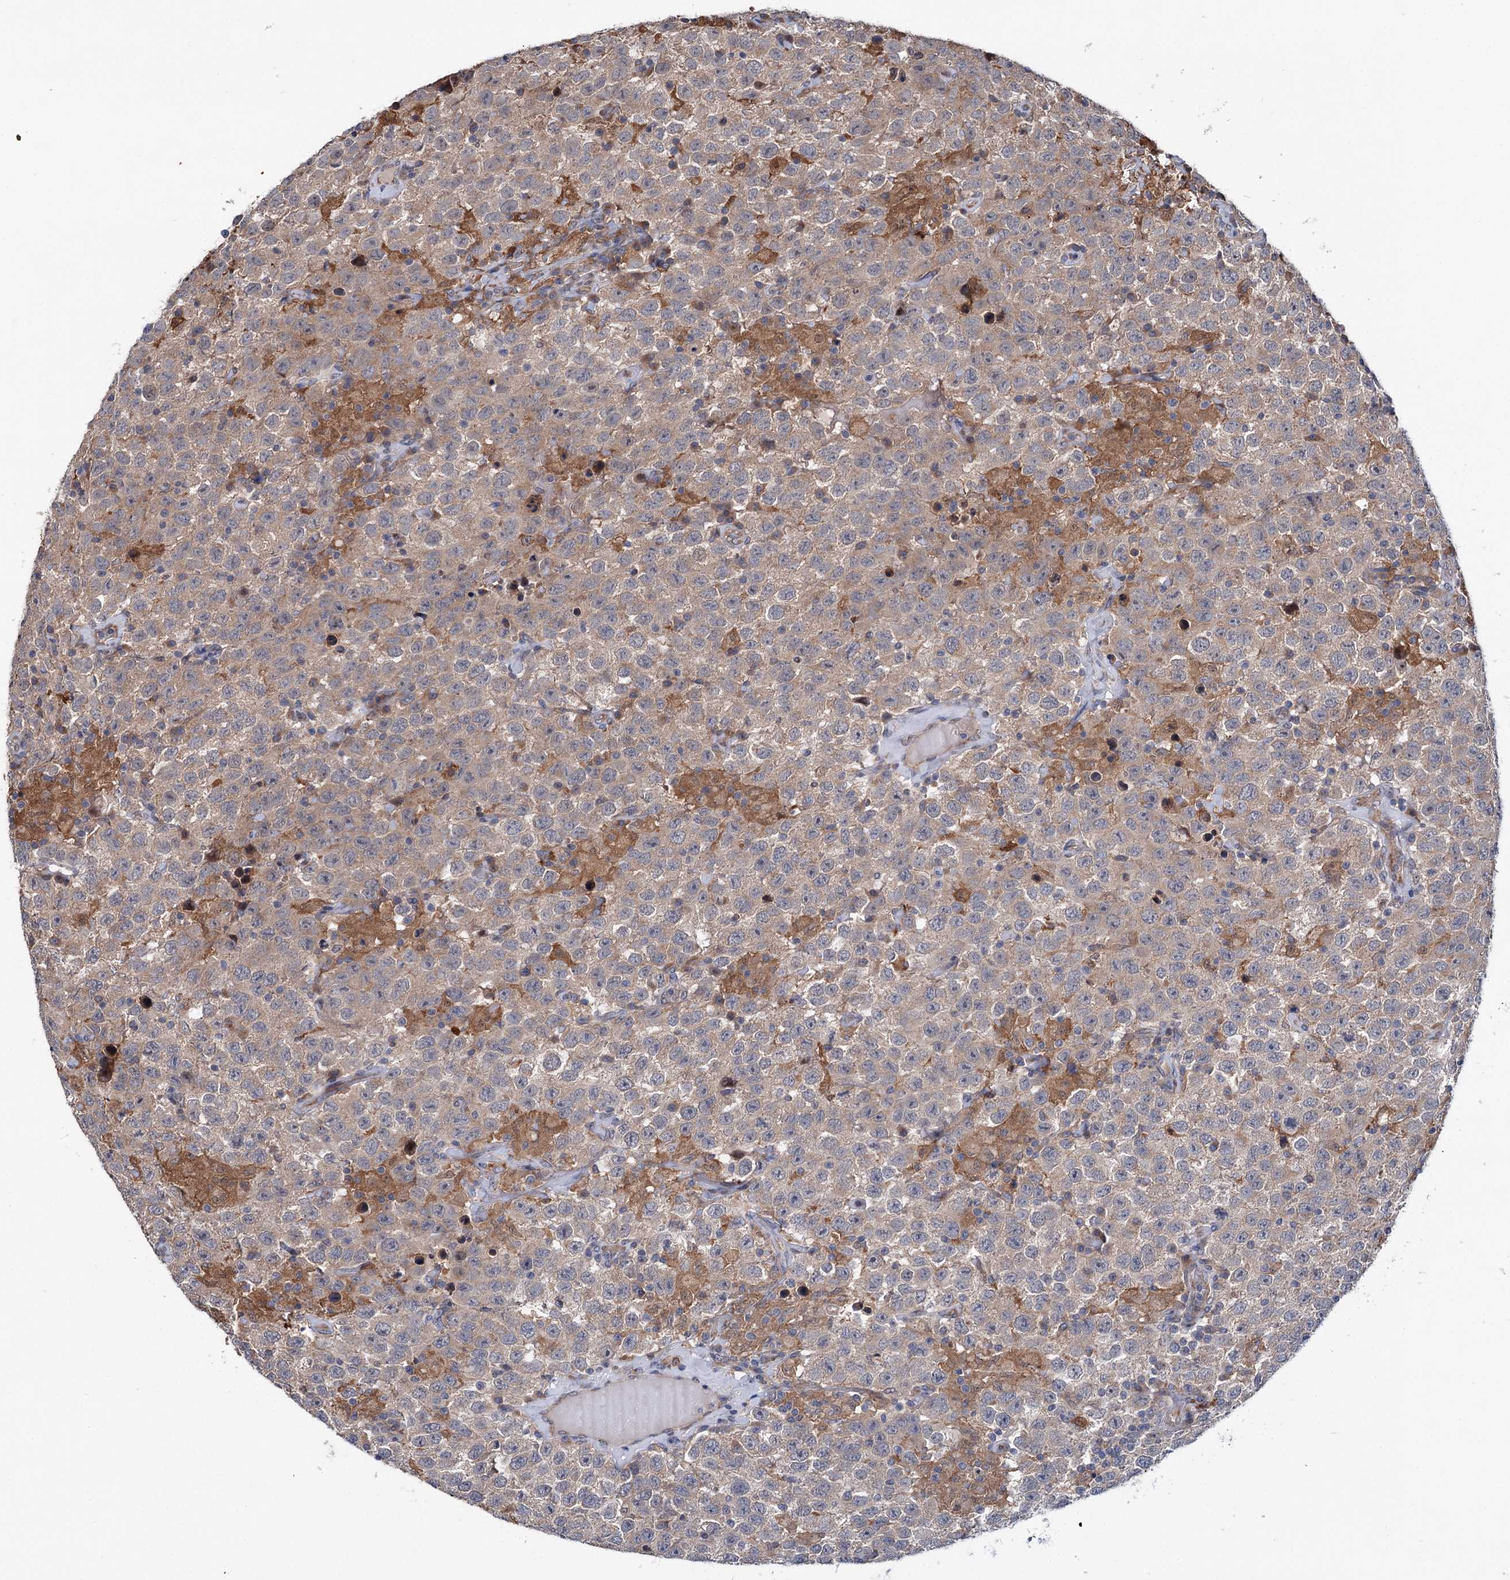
{"staining": {"intensity": "weak", "quantity": "25%-75%", "location": "cytoplasmic/membranous"}, "tissue": "testis cancer", "cell_type": "Tumor cells", "image_type": "cancer", "snomed": [{"axis": "morphology", "description": "Seminoma, NOS"}, {"axis": "topography", "description": "Testis"}], "caption": "The photomicrograph displays staining of testis seminoma, revealing weak cytoplasmic/membranous protein positivity (brown color) within tumor cells. The protein of interest is shown in brown color, while the nuclei are stained blue.", "gene": "PTPN3", "patient": {"sex": "male", "age": 41}}